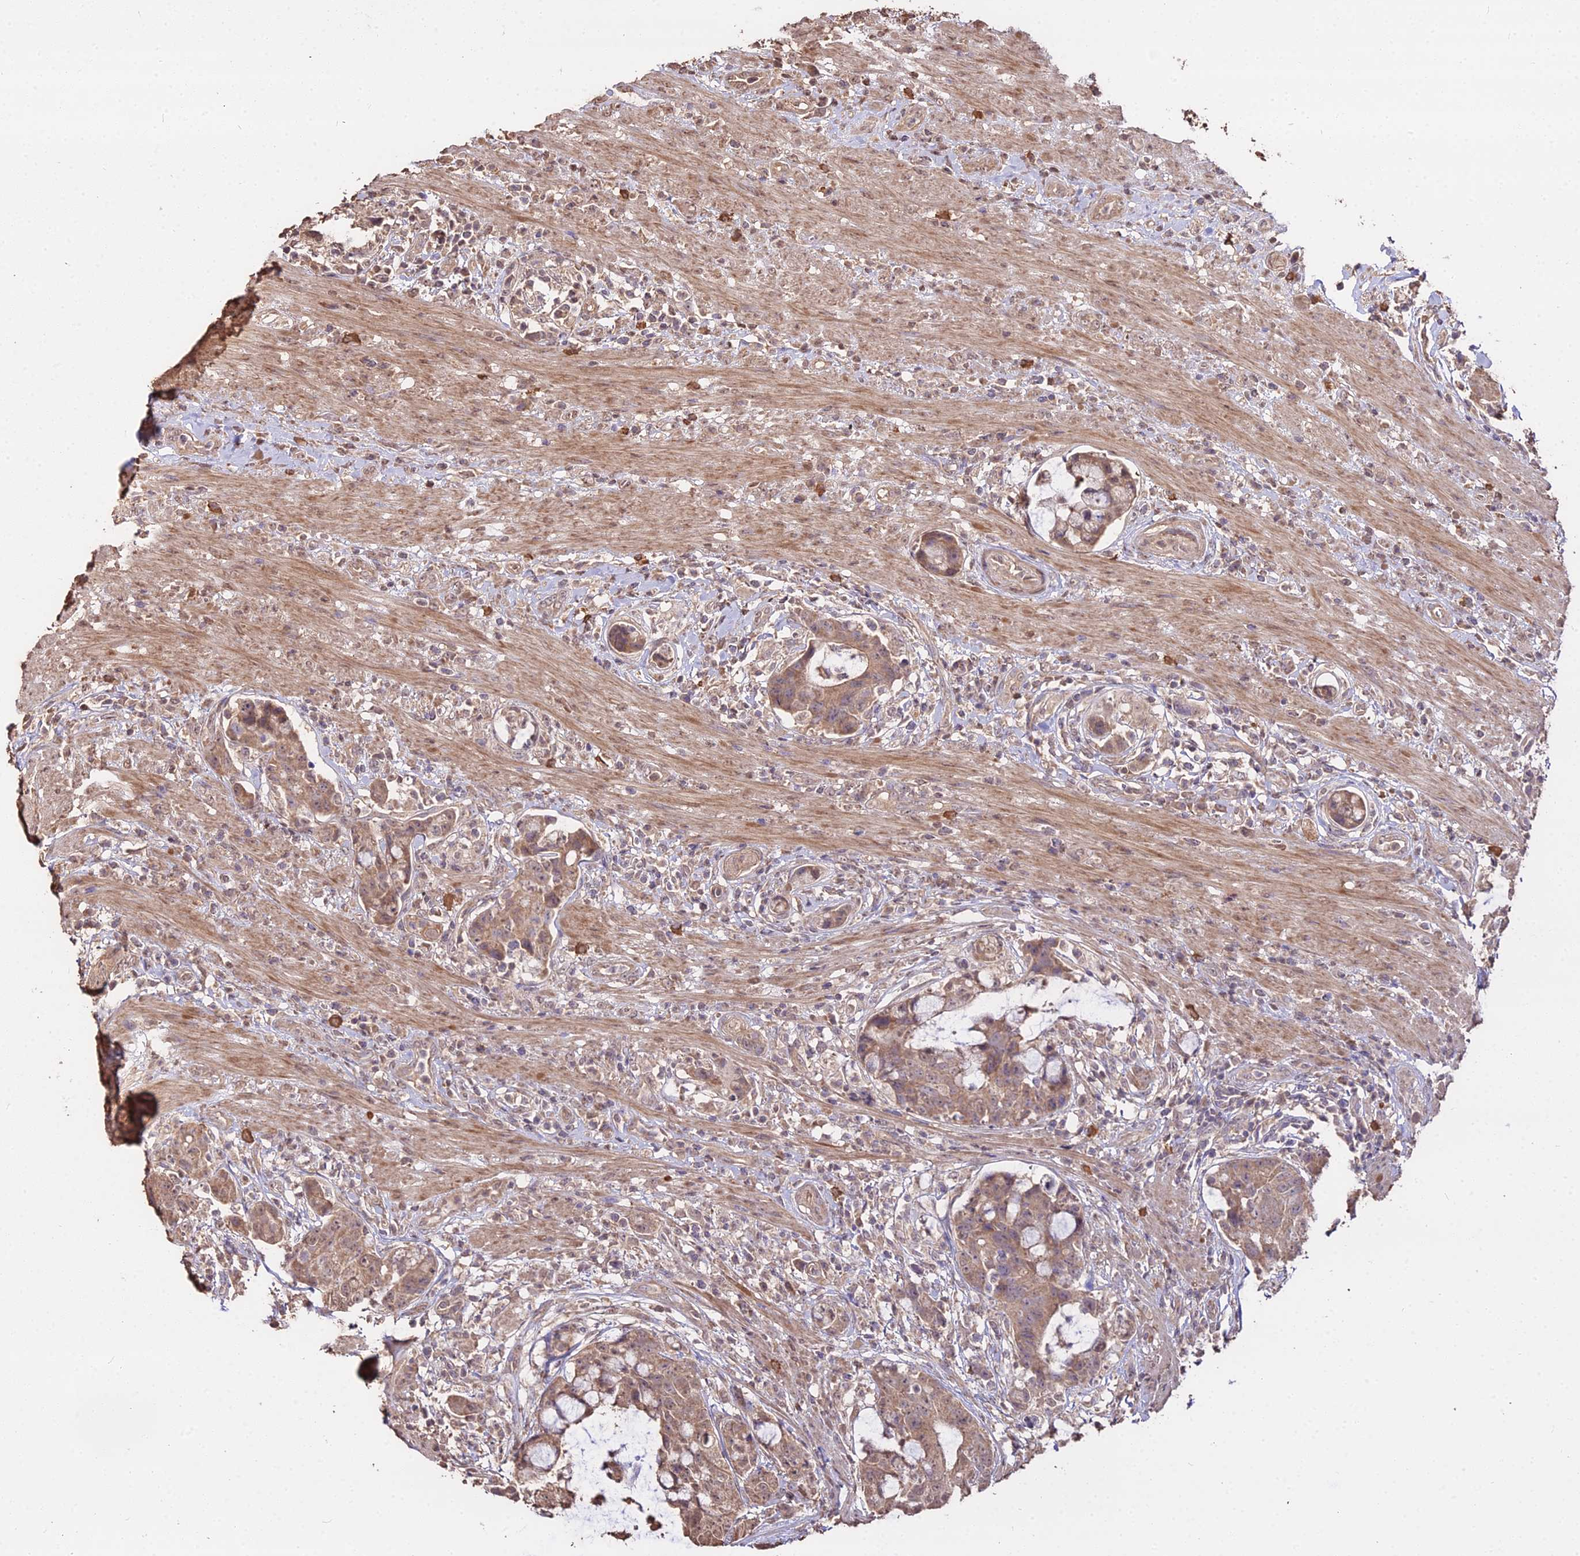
{"staining": {"intensity": "moderate", "quantity": ">75%", "location": "cytoplasmic/membranous,nuclear"}, "tissue": "colorectal cancer", "cell_type": "Tumor cells", "image_type": "cancer", "snomed": [{"axis": "morphology", "description": "Adenocarcinoma, NOS"}, {"axis": "topography", "description": "Colon"}], "caption": "Immunohistochemical staining of adenocarcinoma (colorectal) shows medium levels of moderate cytoplasmic/membranous and nuclear protein expression in approximately >75% of tumor cells.", "gene": "METTL13", "patient": {"sex": "female", "age": 82}}